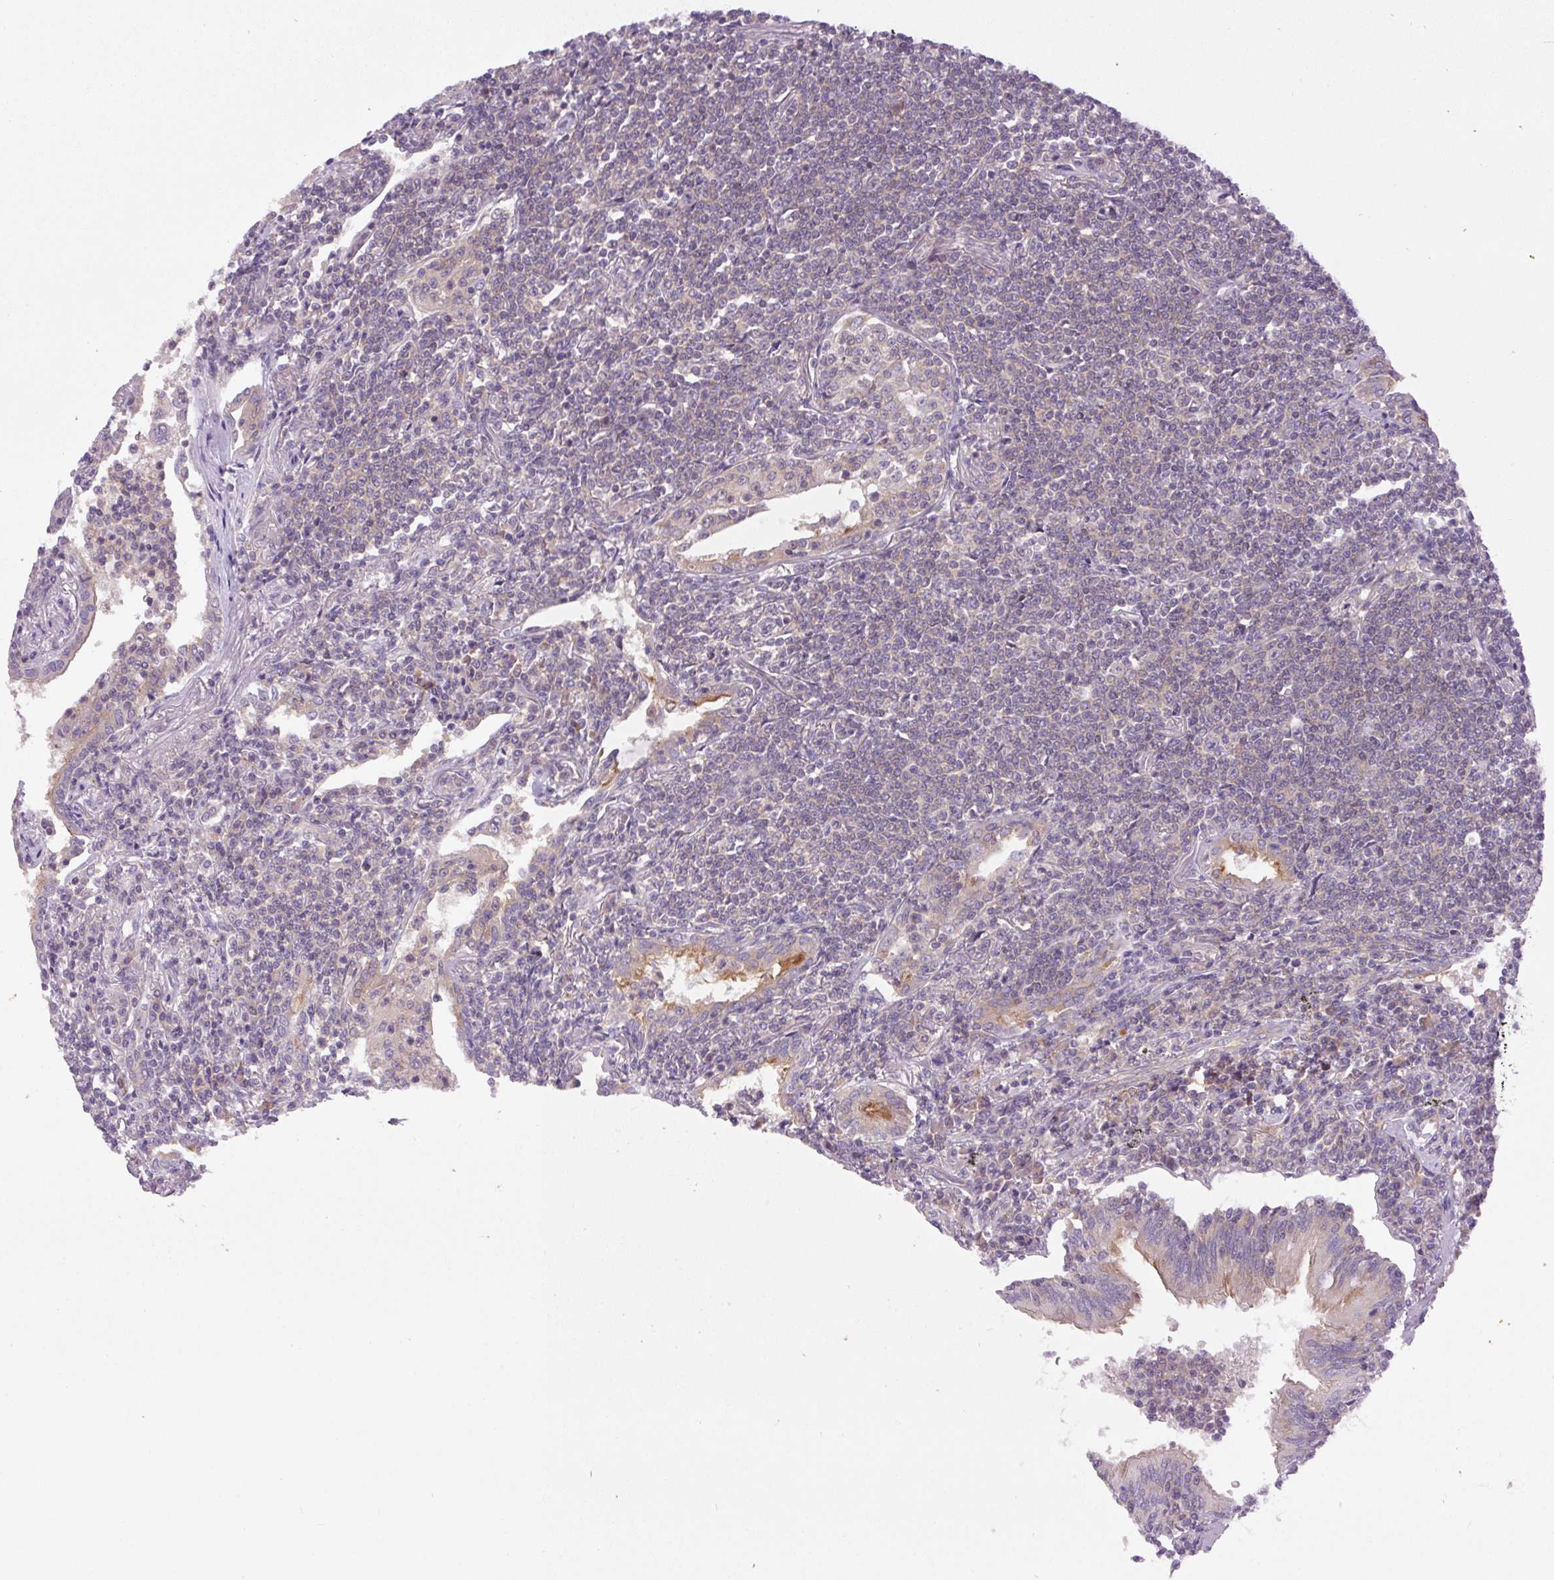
{"staining": {"intensity": "negative", "quantity": "none", "location": "none"}, "tissue": "lymphoma", "cell_type": "Tumor cells", "image_type": "cancer", "snomed": [{"axis": "morphology", "description": "Malignant lymphoma, non-Hodgkin's type, Low grade"}, {"axis": "topography", "description": "Lung"}], "caption": "DAB (3,3'-diaminobenzidine) immunohistochemical staining of human malignant lymphoma, non-Hodgkin's type (low-grade) displays no significant positivity in tumor cells. (DAB IHC with hematoxylin counter stain).", "gene": "MINK1", "patient": {"sex": "female", "age": 71}}